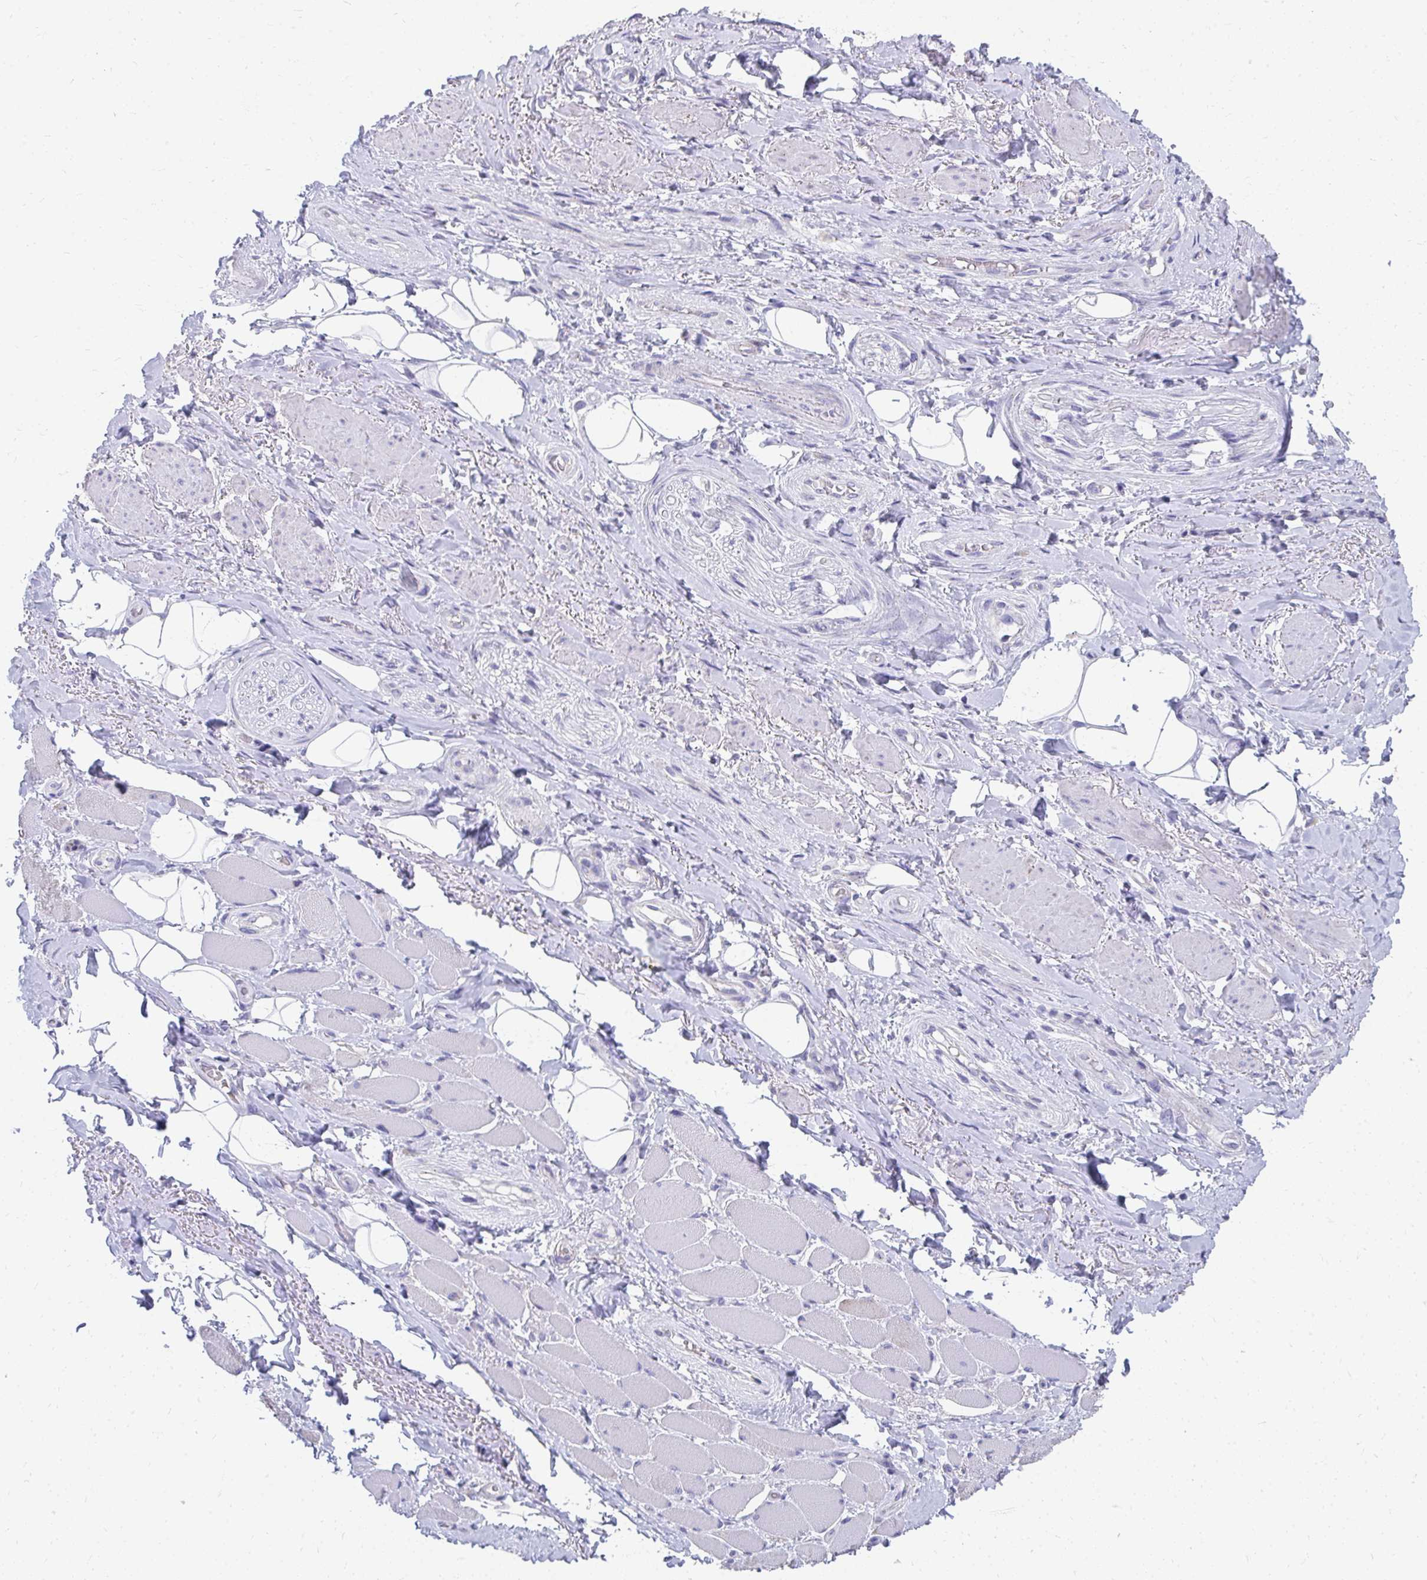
{"staining": {"intensity": "negative", "quantity": "none", "location": "none"}, "tissue": "adipose tissue", "cell_type": "Adipocytes", "image_type": "normal", "snomed": [{"axis": "morphology", "description": "Normal tissue, NOS"}, {"axis": "topography", "description": "Anal"}, {"axis": "topography", "description": "Peripheral nerve tissue"}], "caption": "This is an IHC histopathology image of benign human adipose tissue. There is no staining in adipocytes.", "gene": "TMPRSS2", "patient": {"sex": "male", "age": 53}}